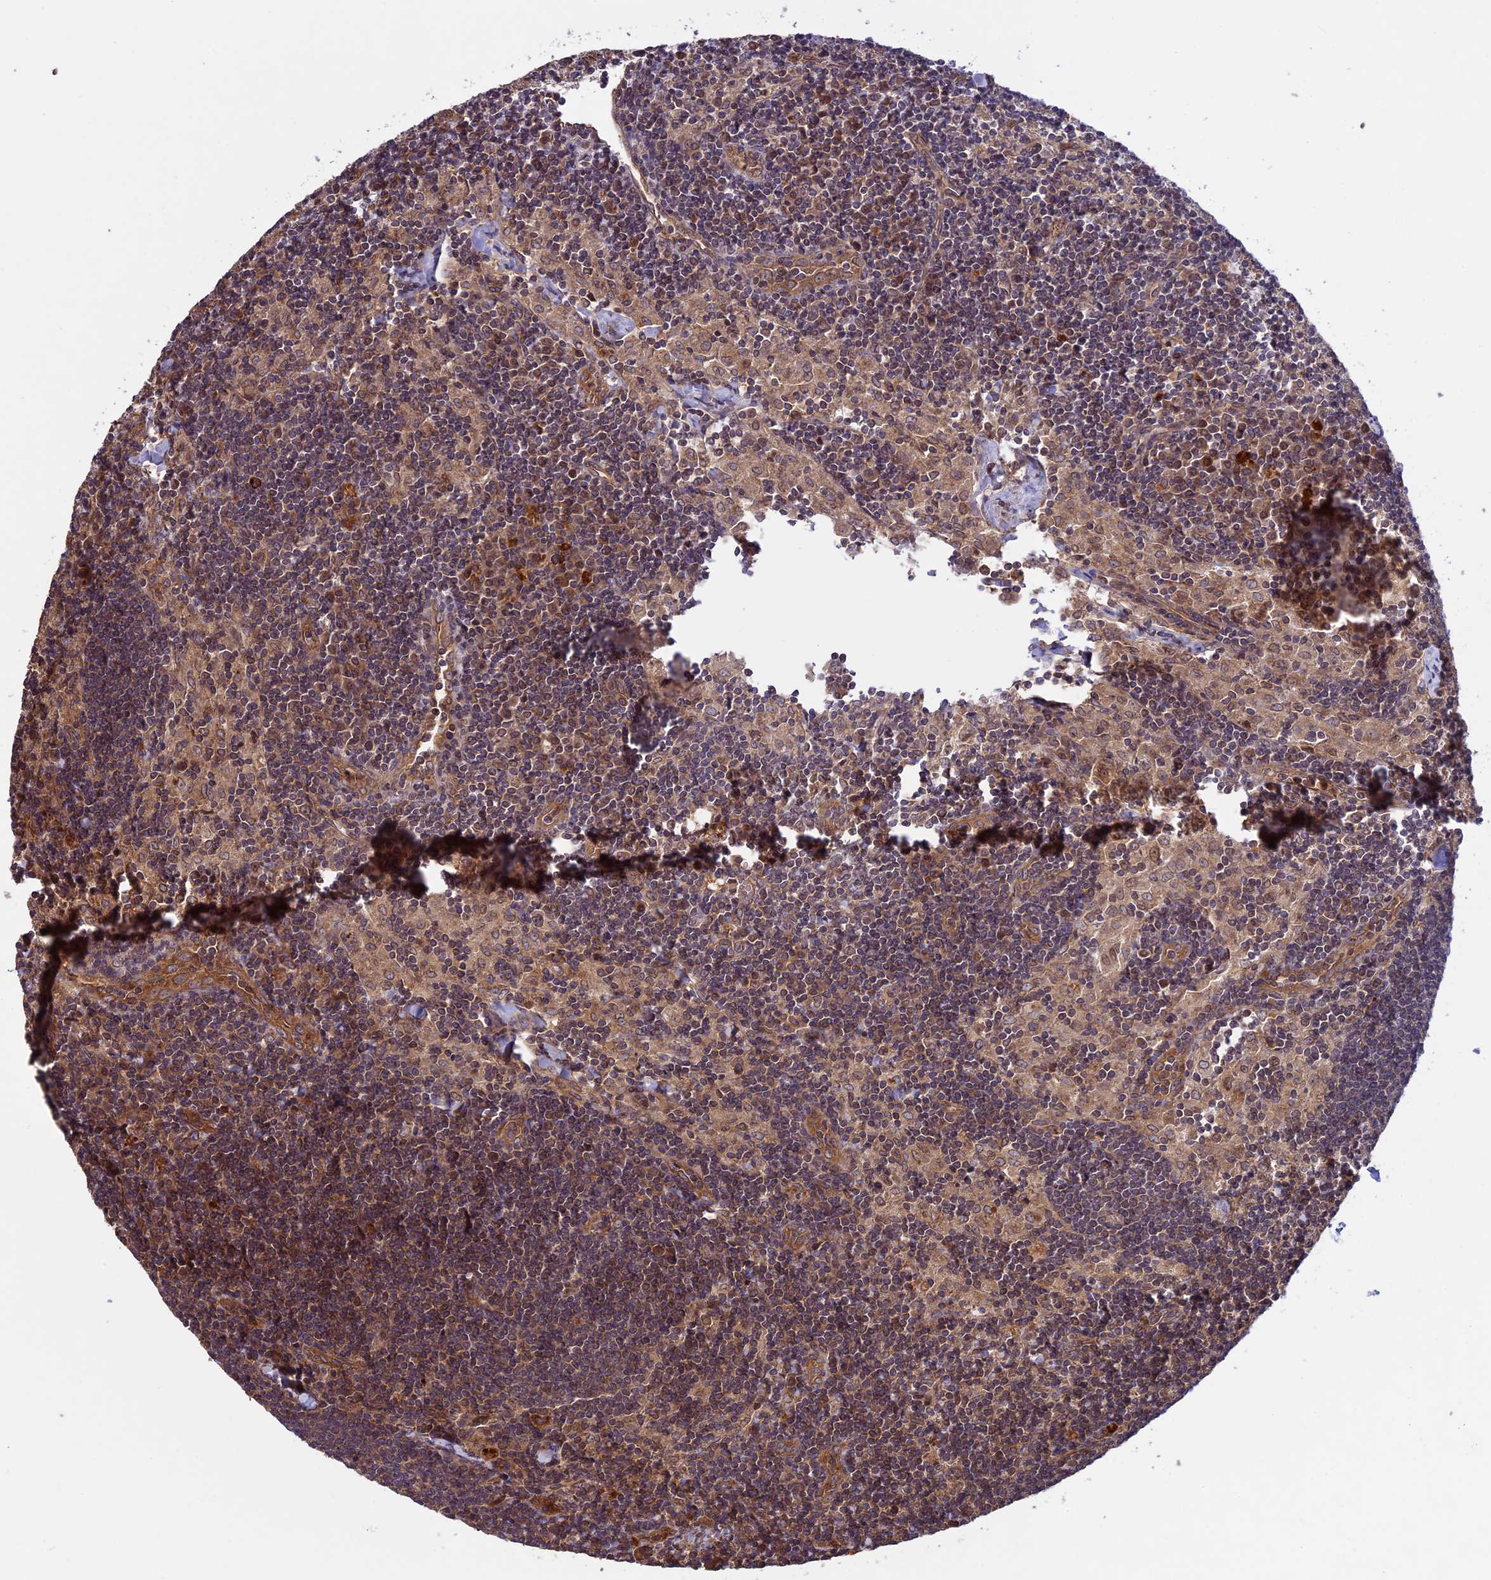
{"staining": {"intensity": "moderate", "quantity": ">75%", "location": "cytoplasmic/membranous"}, "tissue": "lymph node", "cell_type": "Germinal center cells", "image_type": "normal", "snomed": [{"axis": "morphology", "description": "Normal tissue, NOS"}, {"axis": "topography", "description": "Lymph node"}], "caption": "Protein staining of normal lymph node displays moderate cytoplasmic/membranous positivity in about >75% of germinal center cells. The protein of interest is shown in brown color, while the nuclei are stained blue.", "gene": "CCDC125", "patient": {"sex": "male", "age": 24}}